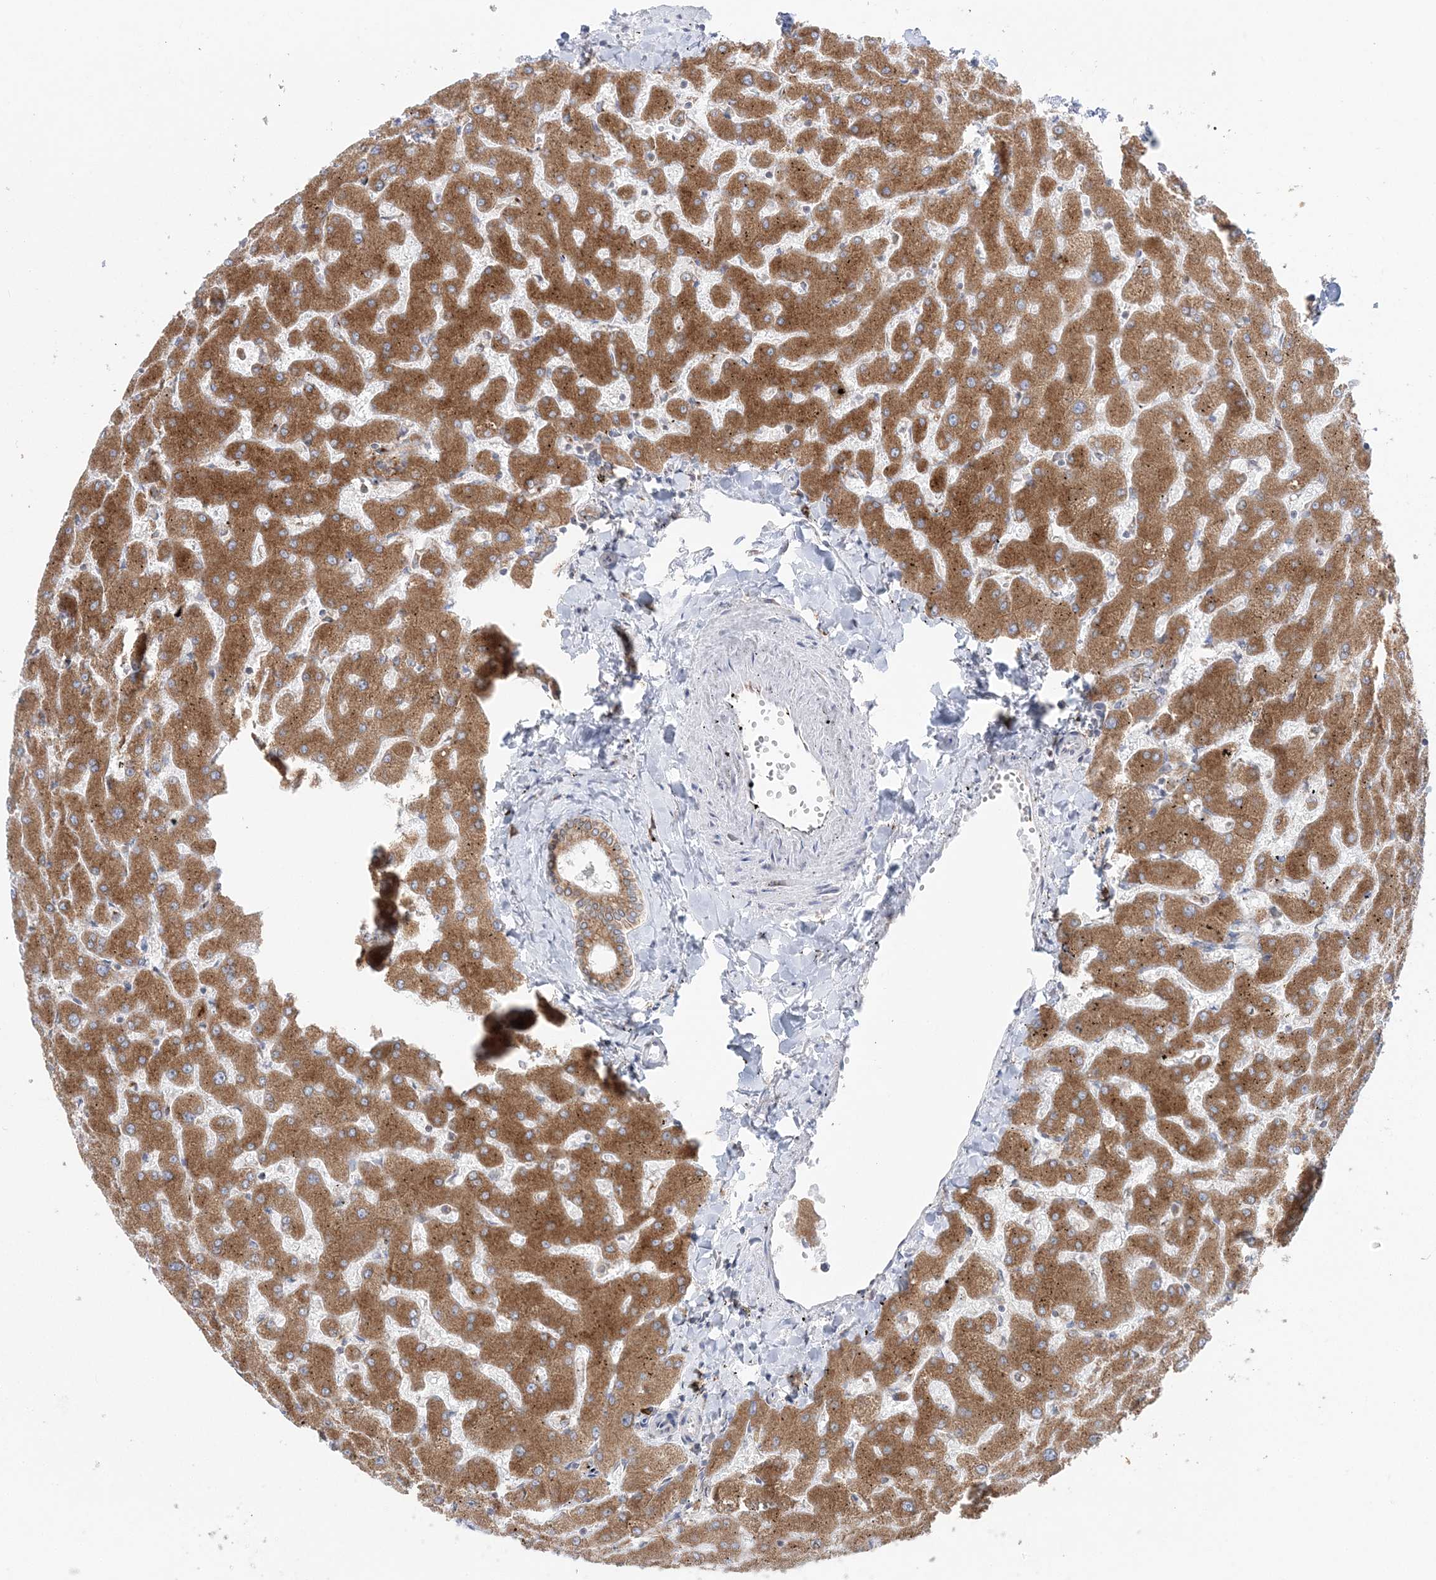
{"staining": {"intensity": "moderate", "quantity": ">75%", "location": "cytoplasmic/membranous"}, "tissue": "liver", "cell_type": "Cholangiocytes", "image_type": "normal", "snomed": [{"axis": "morphology", "description": "Normal tissue, NOS"}, {"axis": "topography", "description": "Liver"}], "caption": "Approximately >75% of cholangiocytes in normal liver demonstrate moderate cytoplasmic/membranous protein positivity as visualized by brown immunohistochemical staining.", "gene": "TMED10", "patient": {"sex": "female", "age": 63}}